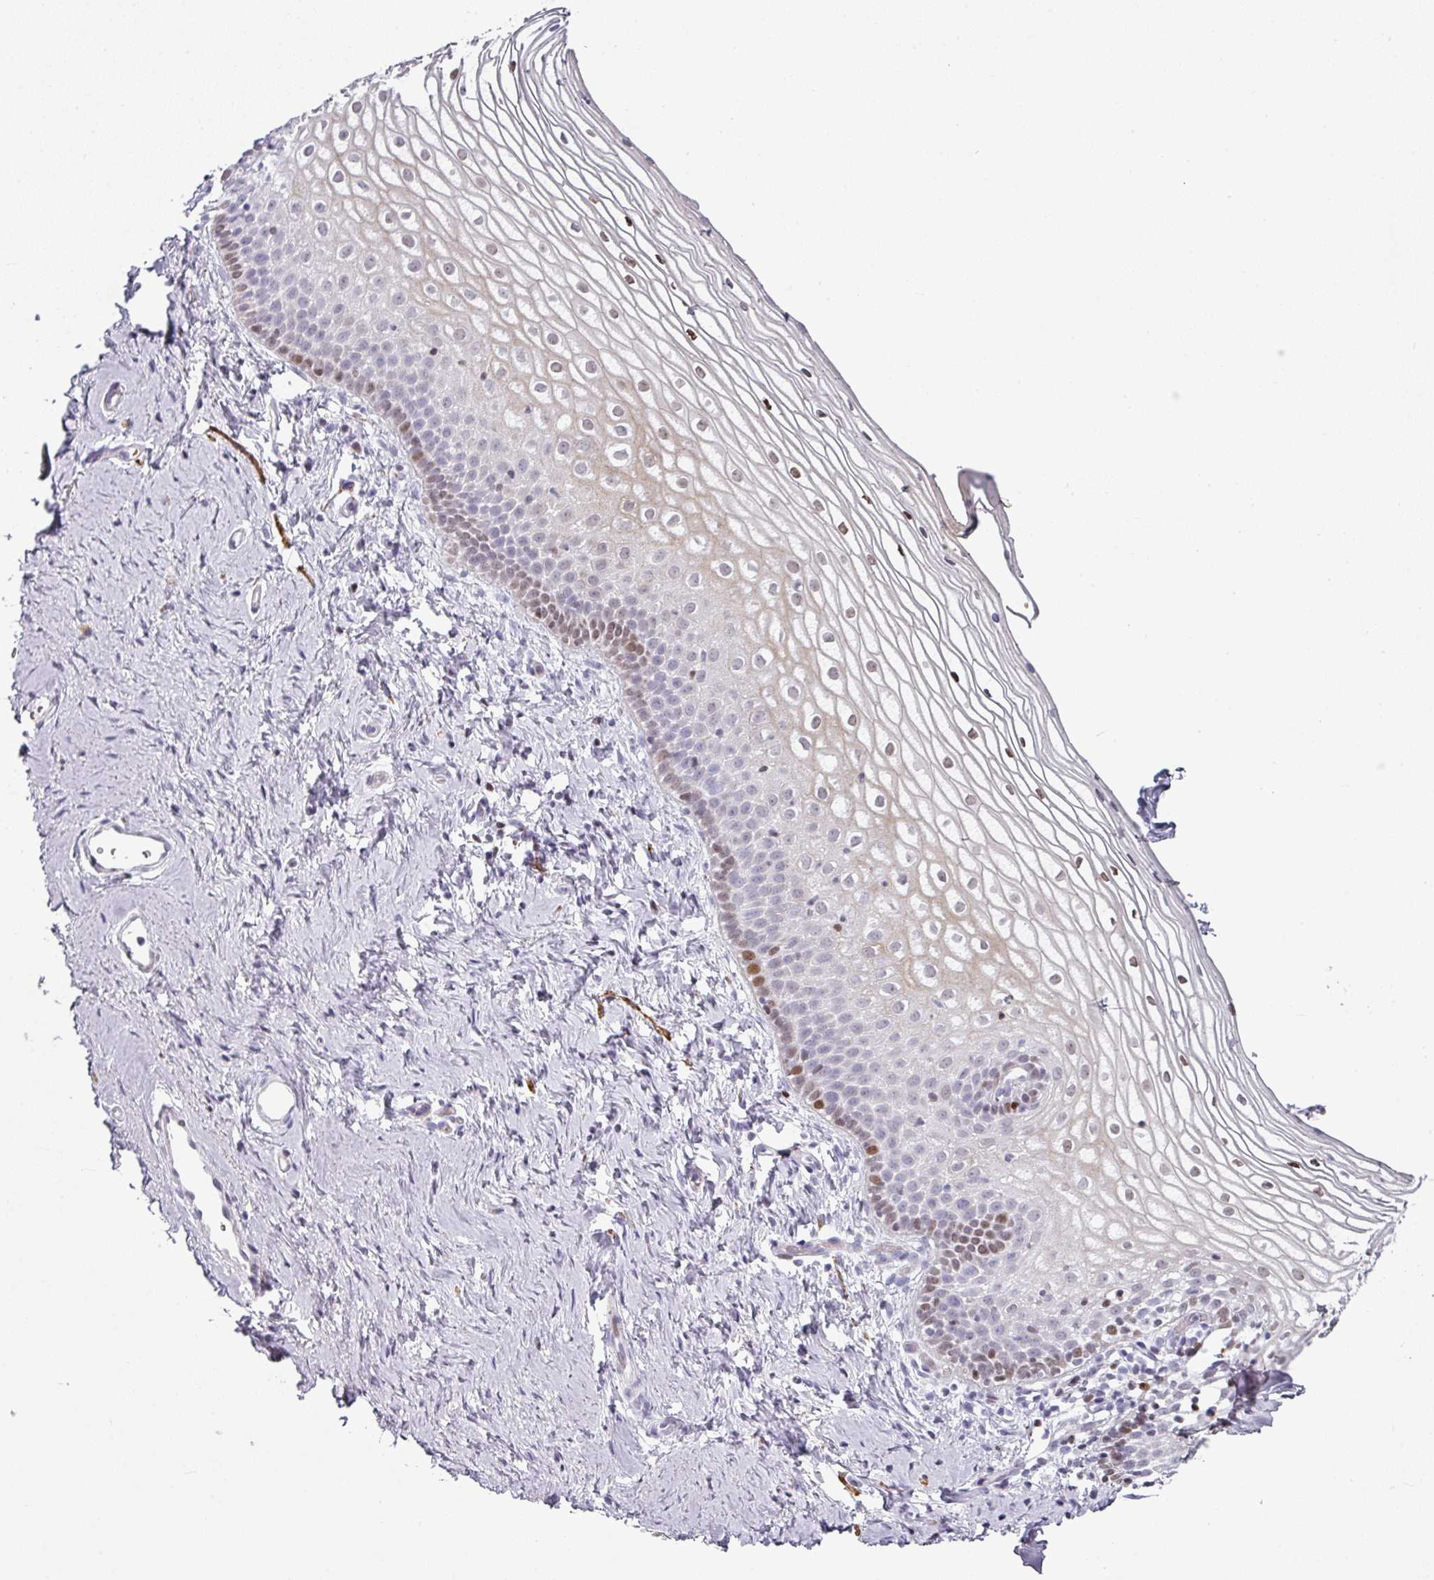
{"staining": {"intensity": "moderate", "quantity": "<25%", "location": "nuclear"}, "tissue": "vagina", "cell_type": "Squamous epithelial cells", "image_type": "normal", "snomed": [{"axis": "morphology", "description": "Normal tissue, NOS"}, {"axis": "topography", "description": "Vagina"}], "caption": "Immunohistochemistry micrograph of normal vagina: vagina stained using immunohistochemistry exhibits low levels of moderate protein expression localized specifically in the nuclear of squamous epithelial cells, appearing as a nuclear brown color.", "gene": "SYT8", "patient": {"sex": "female", "age": 56}}